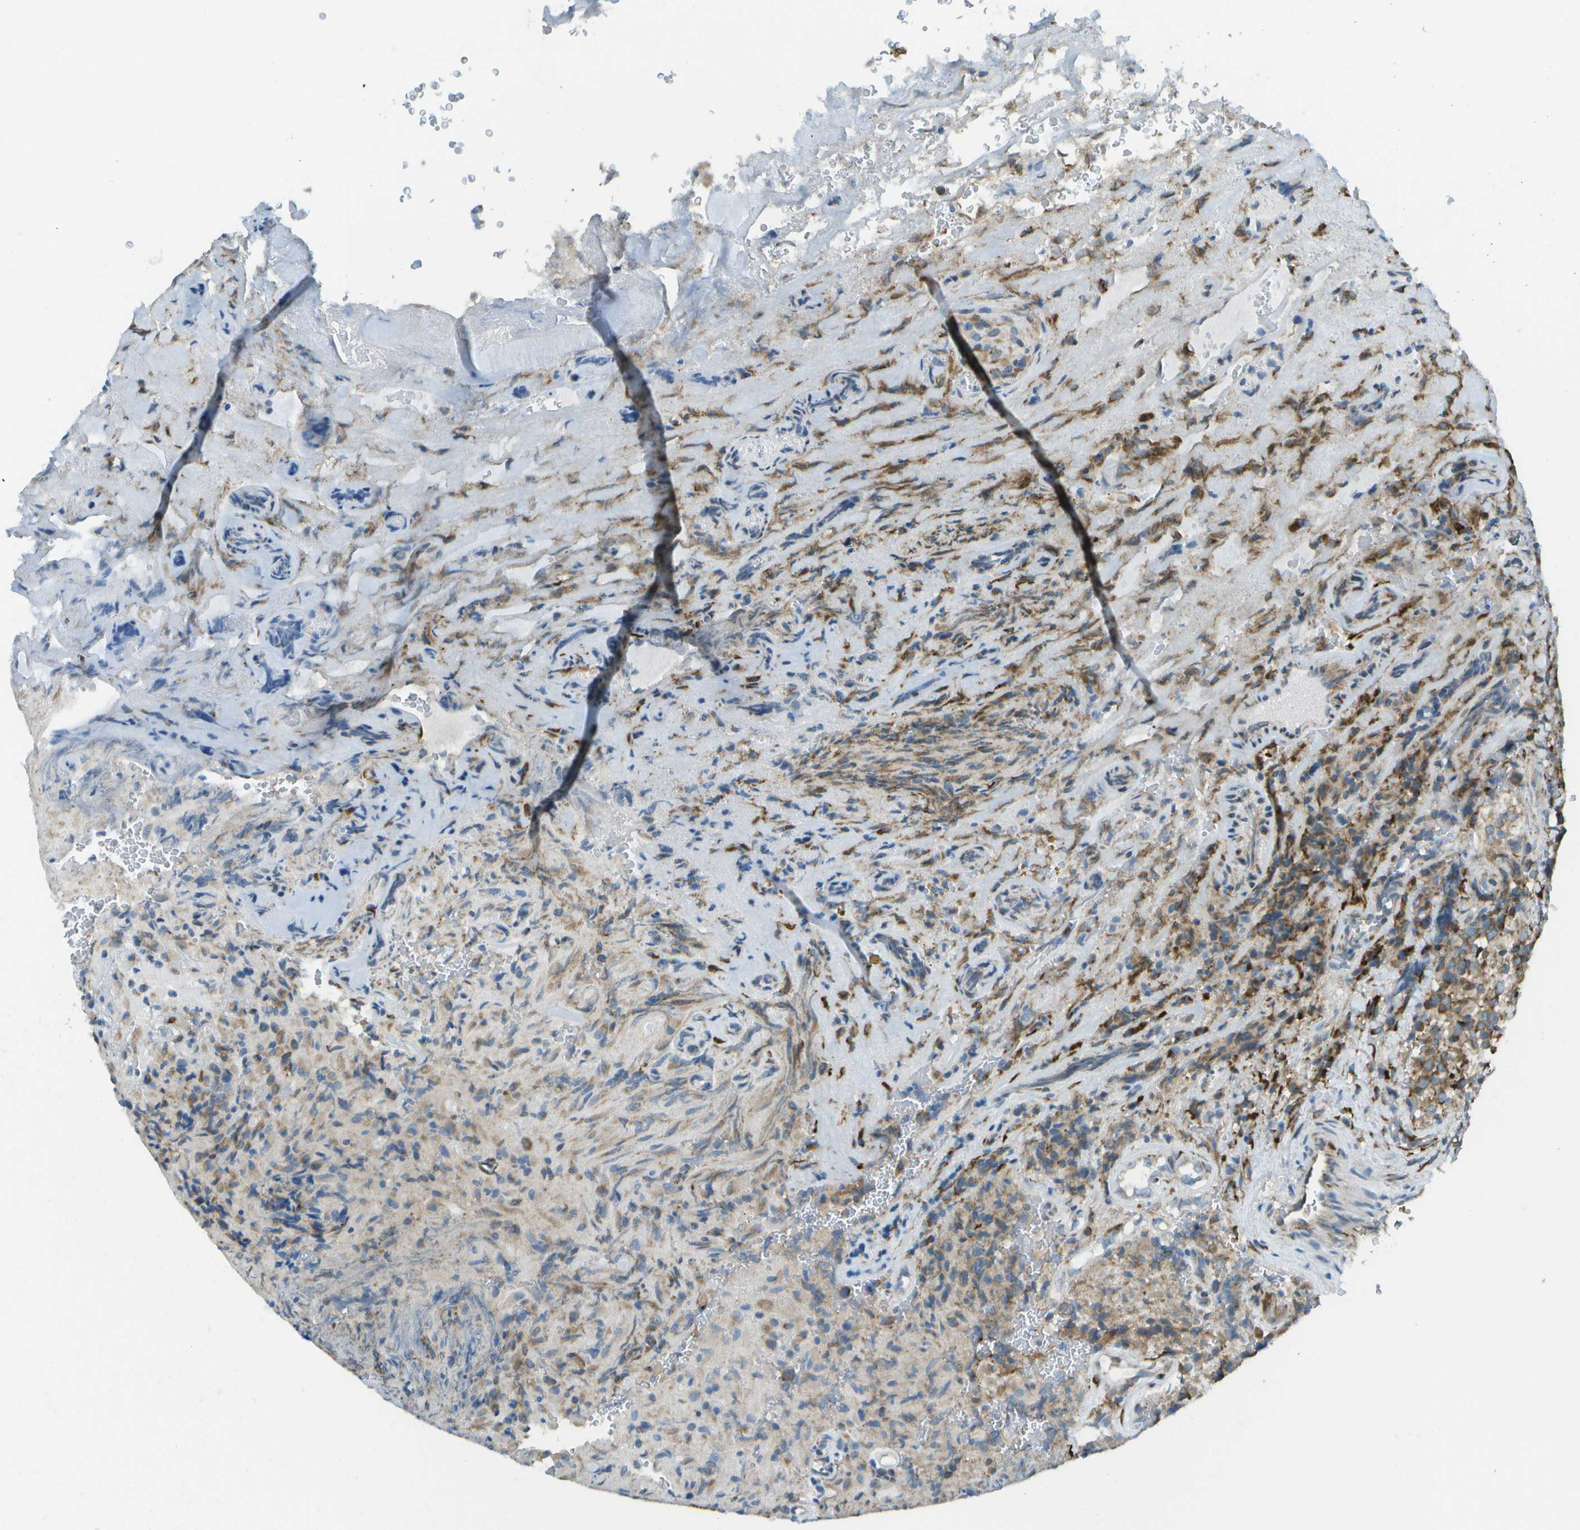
{"staining": {"intensity": "moderate", "quantity": "25%-75%", "location": "cytoplasmic/membranous"}, "tissue": "glioma", "cell_type": "Tumor cells", "image_type": "cancer", "snomed": [{"axis": "morphology", "description": "Glioma, malignant, High grade"}, {"axis": "topography", "description": "Brain"}], "caption": "The immunohistochemical stain shows moderate cytoplasmic/membranous expression in tumor cells of glioma tissue.", "gene": "KCTD3", "patient": {"sex": "male", "age": 71}}